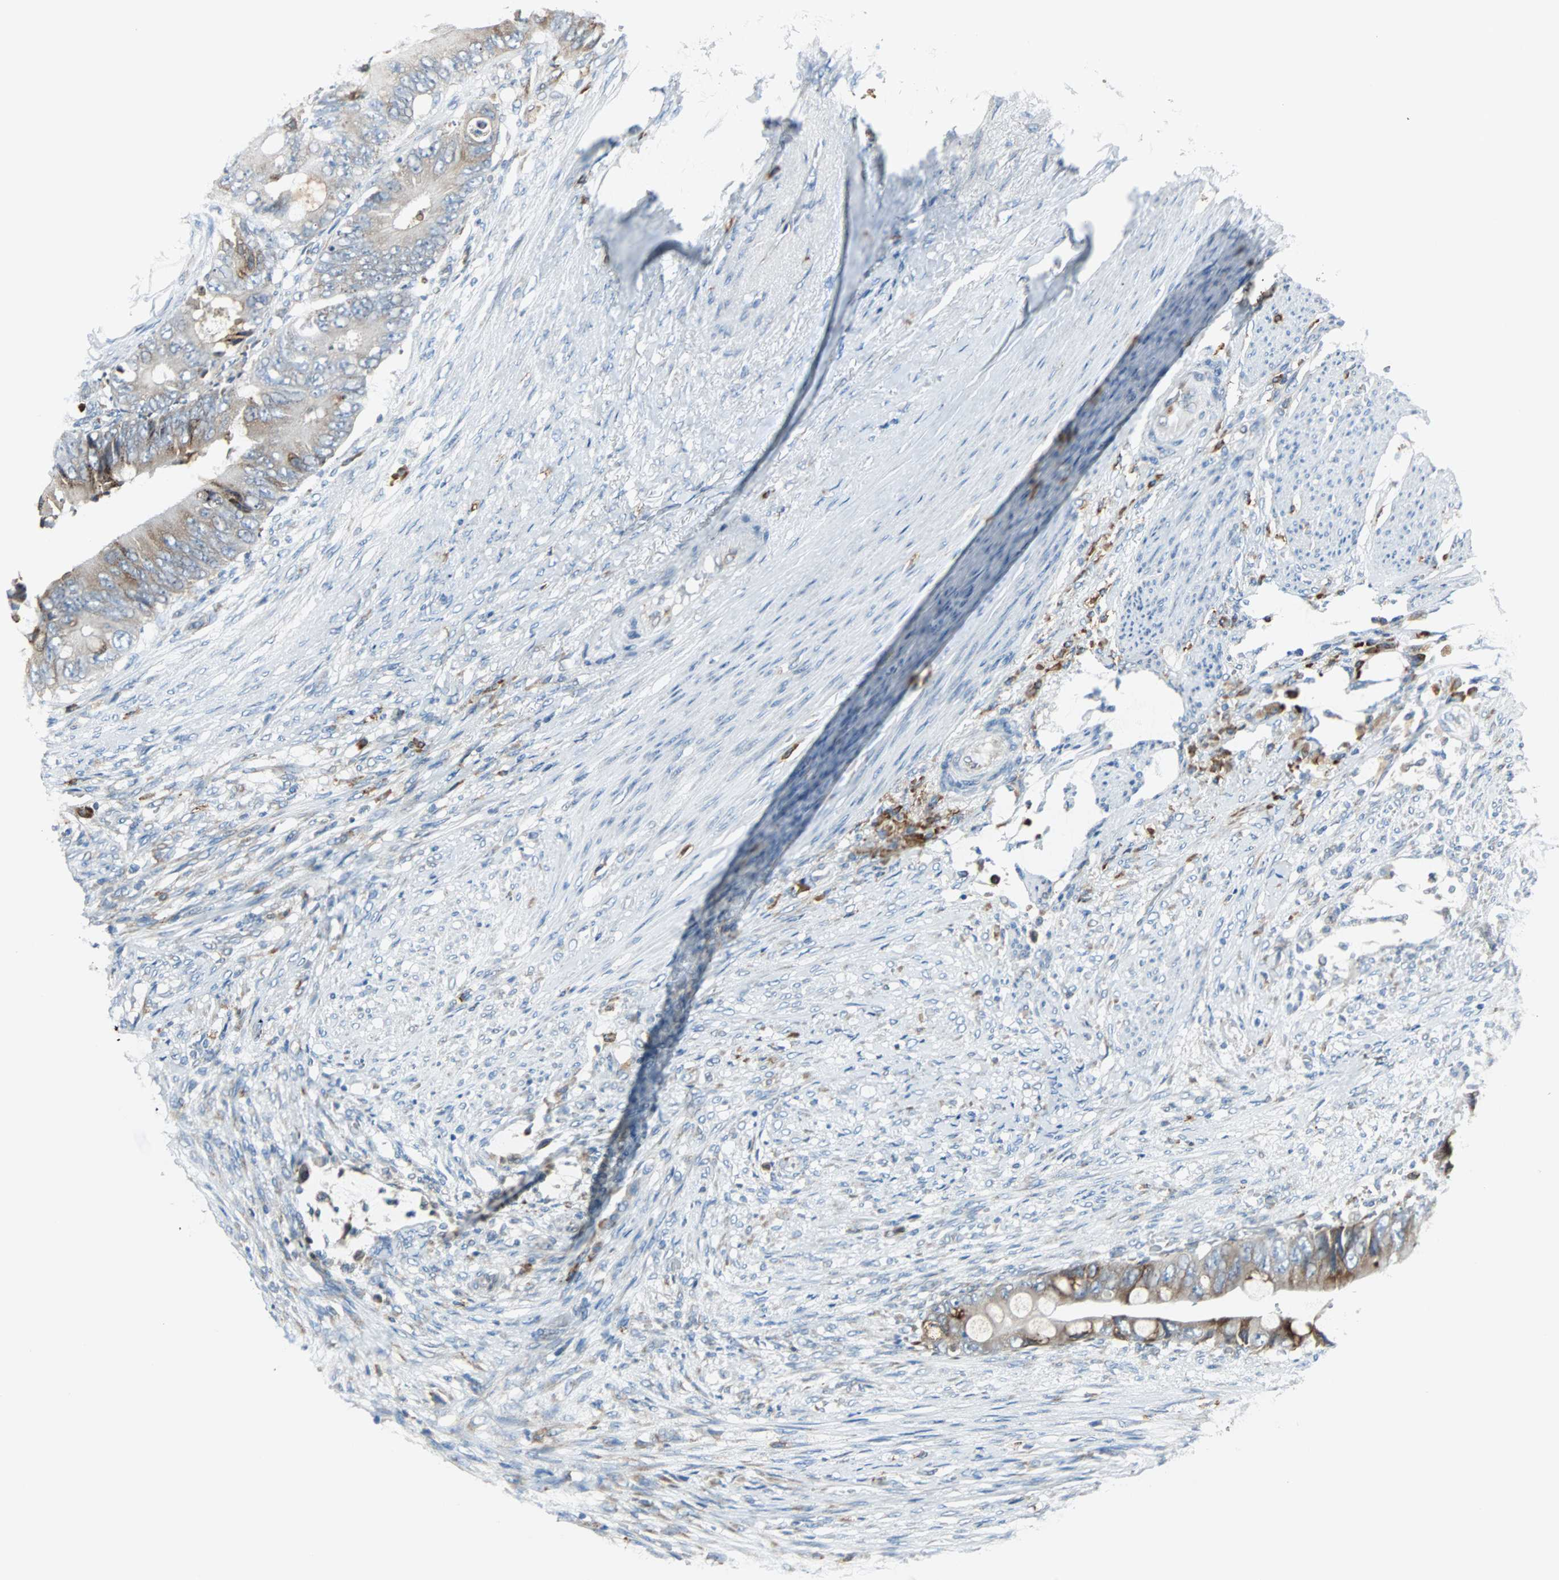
{"staining": {"intensity": "weak", "quantity": "25%-75%", "location": "cytoplasmic/membranous"}, "tissue": "colorectal cancer", "cell_type": "Tumor cells", "image_type": "cancer", "snomed": [{"axis": "morphology", "description": "Adenocarcinoma, NOS"}, {"axis": "topography", "description": "Rectum"}], "caption": "Brown immunohistochemical staining in human colorectal cancer (adenocarcinoma) exhibits weak cytoplasmic/membranous staining in approximately 25%-75% of tumor cells.", "gene": "PDIA4", "patient": {"sex": "female", "age": 77}}